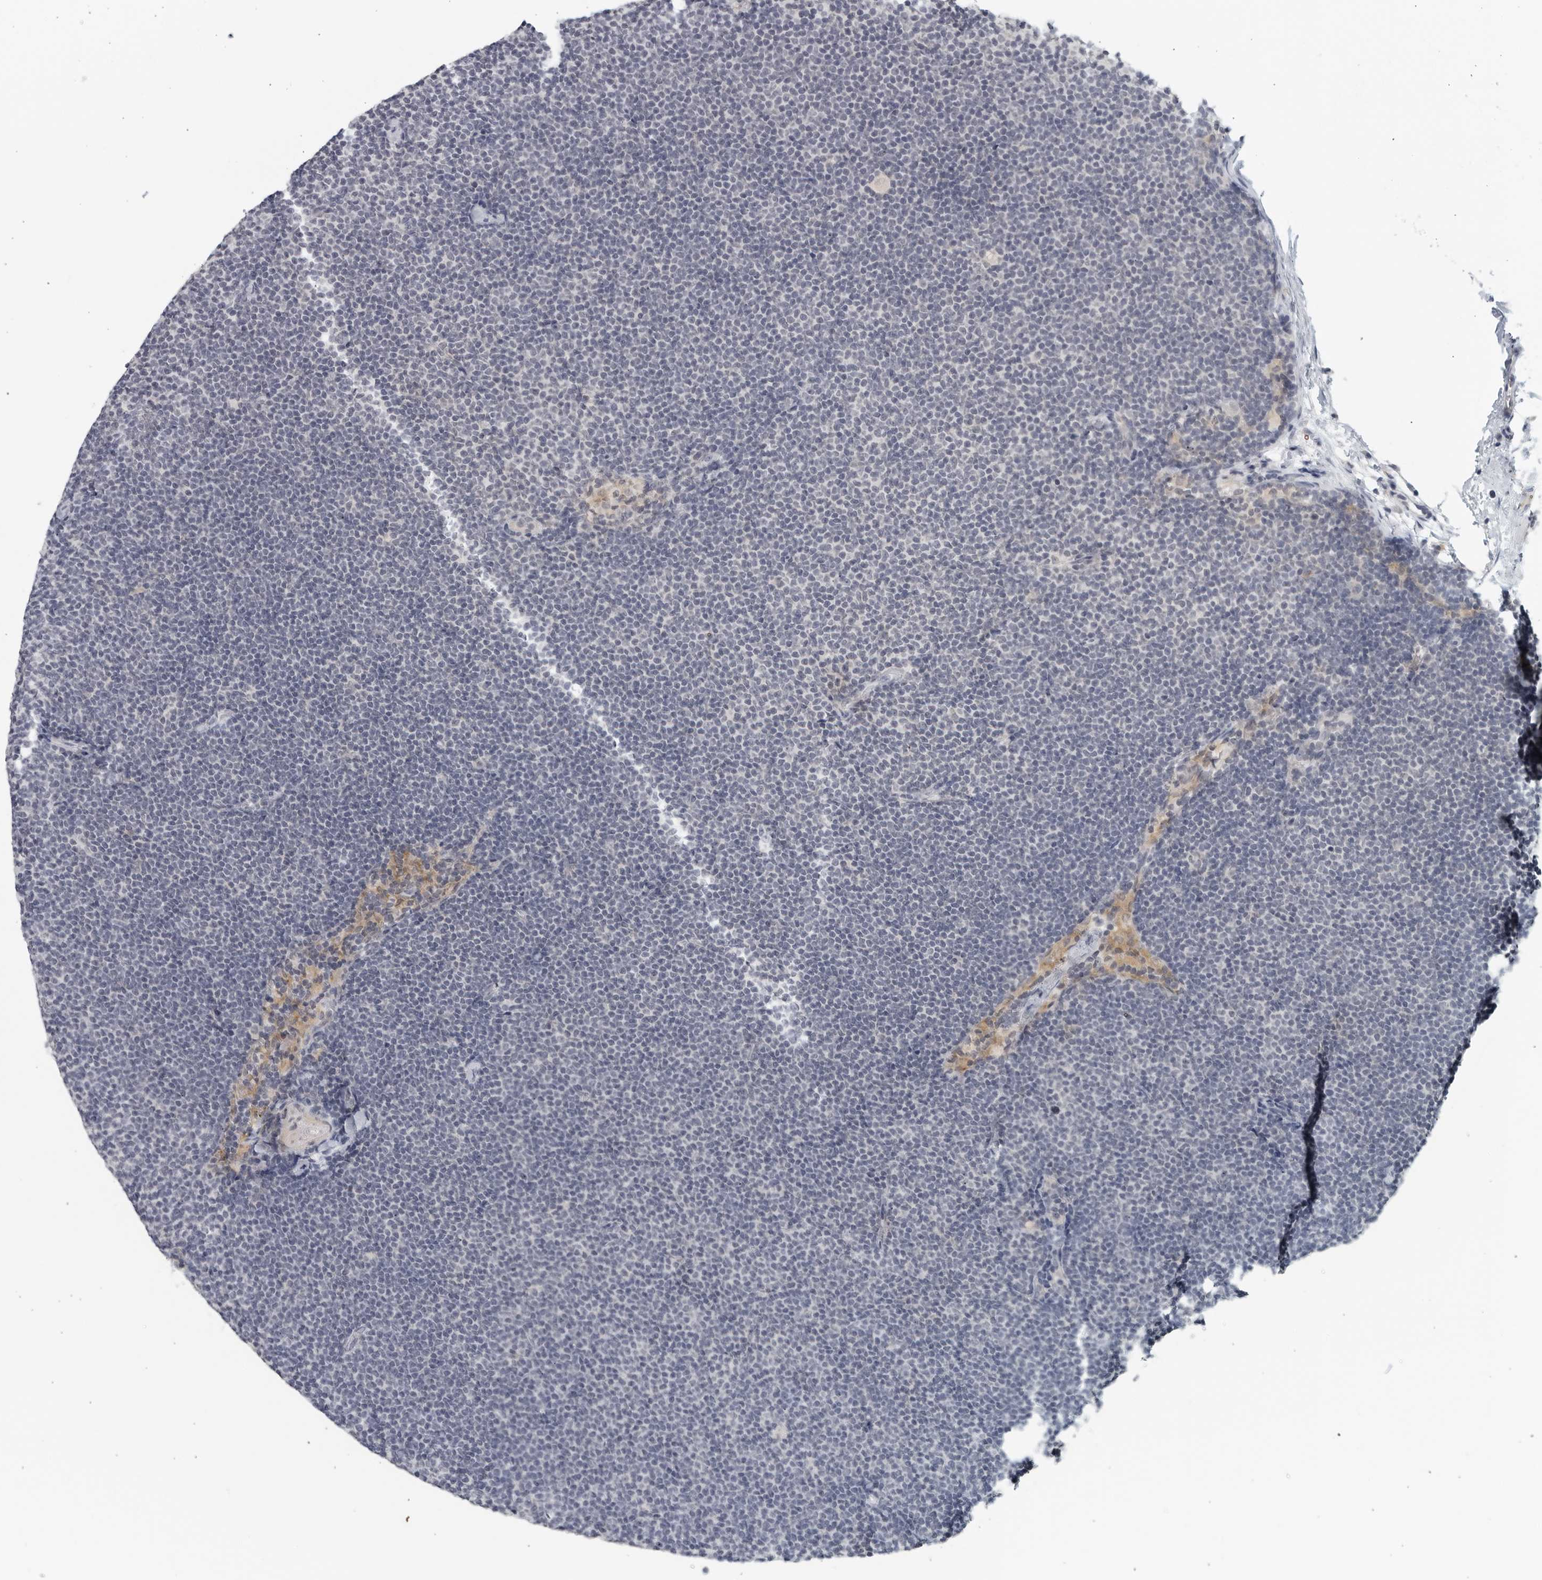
{"staining": {"intensity": "negative", "quantity": "none", "location": "none"}, "tissue": "lymphoma", "cell_type": "Tumor cells", "image_type": "cancer", "snomed": [{"axis": "morphology", "description": "Malignant lymphoma, non-Hodgkin's type, Low grade"}, {"axis": "topography", "description": "Lymph node"}], "caption": "Tumor cells show no significant positivity in lymphoma.", "gene": "MATN1", "patient": {"sex": "female", "age": 53}}